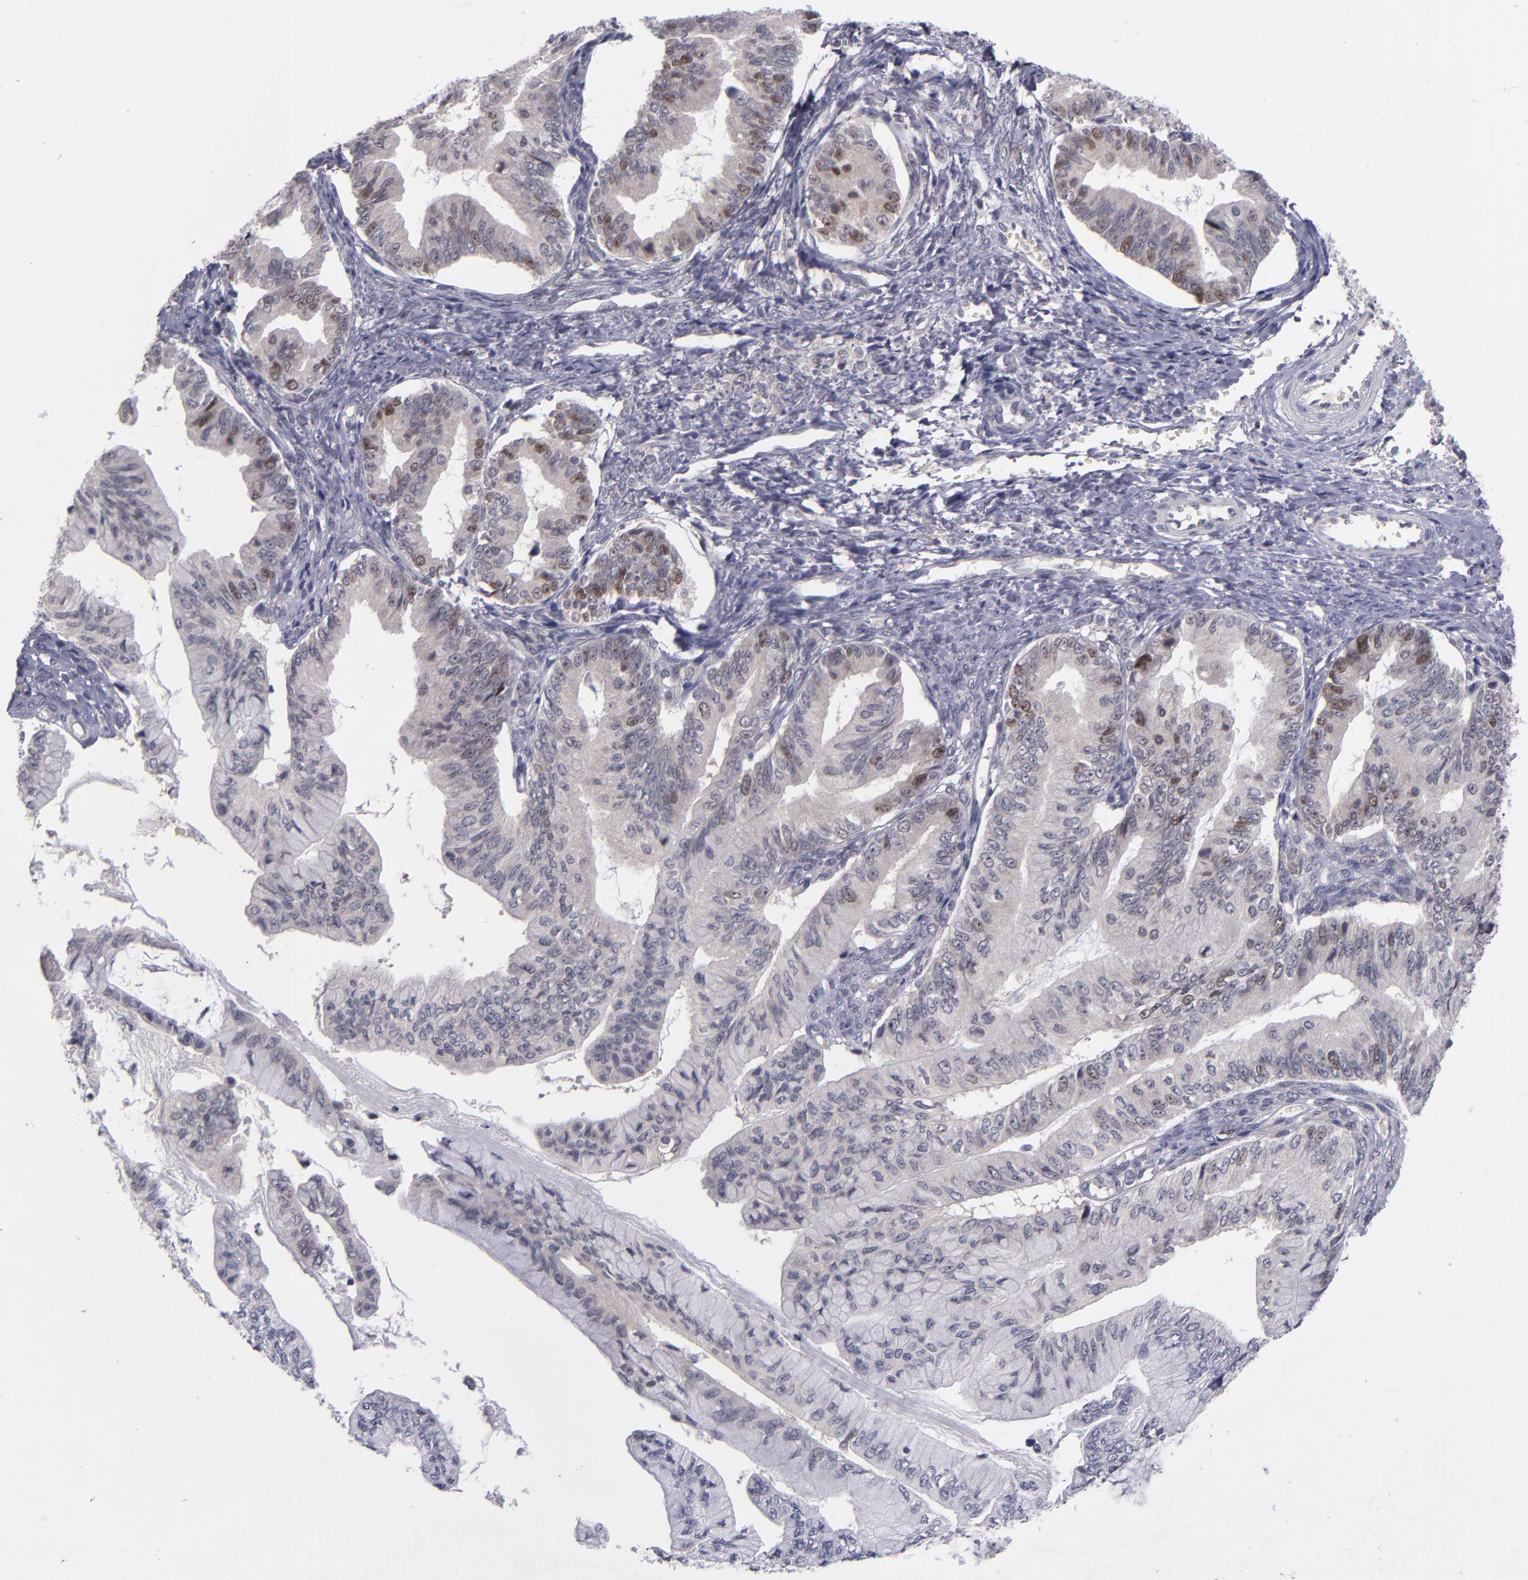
{"staining": {"intensity": "moderate", "quantity": "<25%", "location": "nuclear"}, "tissue": "ovarian cancer", "cell_type": "Tumor cells", "image_type": "cancer", "snomed": [{"axis": "morphology", "description": "Cystadenocarcinoma, mucinous, NOS"}, {"axis": "topography", "description": "Ovary"}], "caption": "A brown stain highlights moderate nuclear staining of a protein in human ovarian mucinous cystadenocarcinoma tumor cells. Immunohistochemistry stains the protein of interest in brown and the nuclei are stained blue.", "gene": "CDC7", "patient": {"sex": "female", "age": 36}}